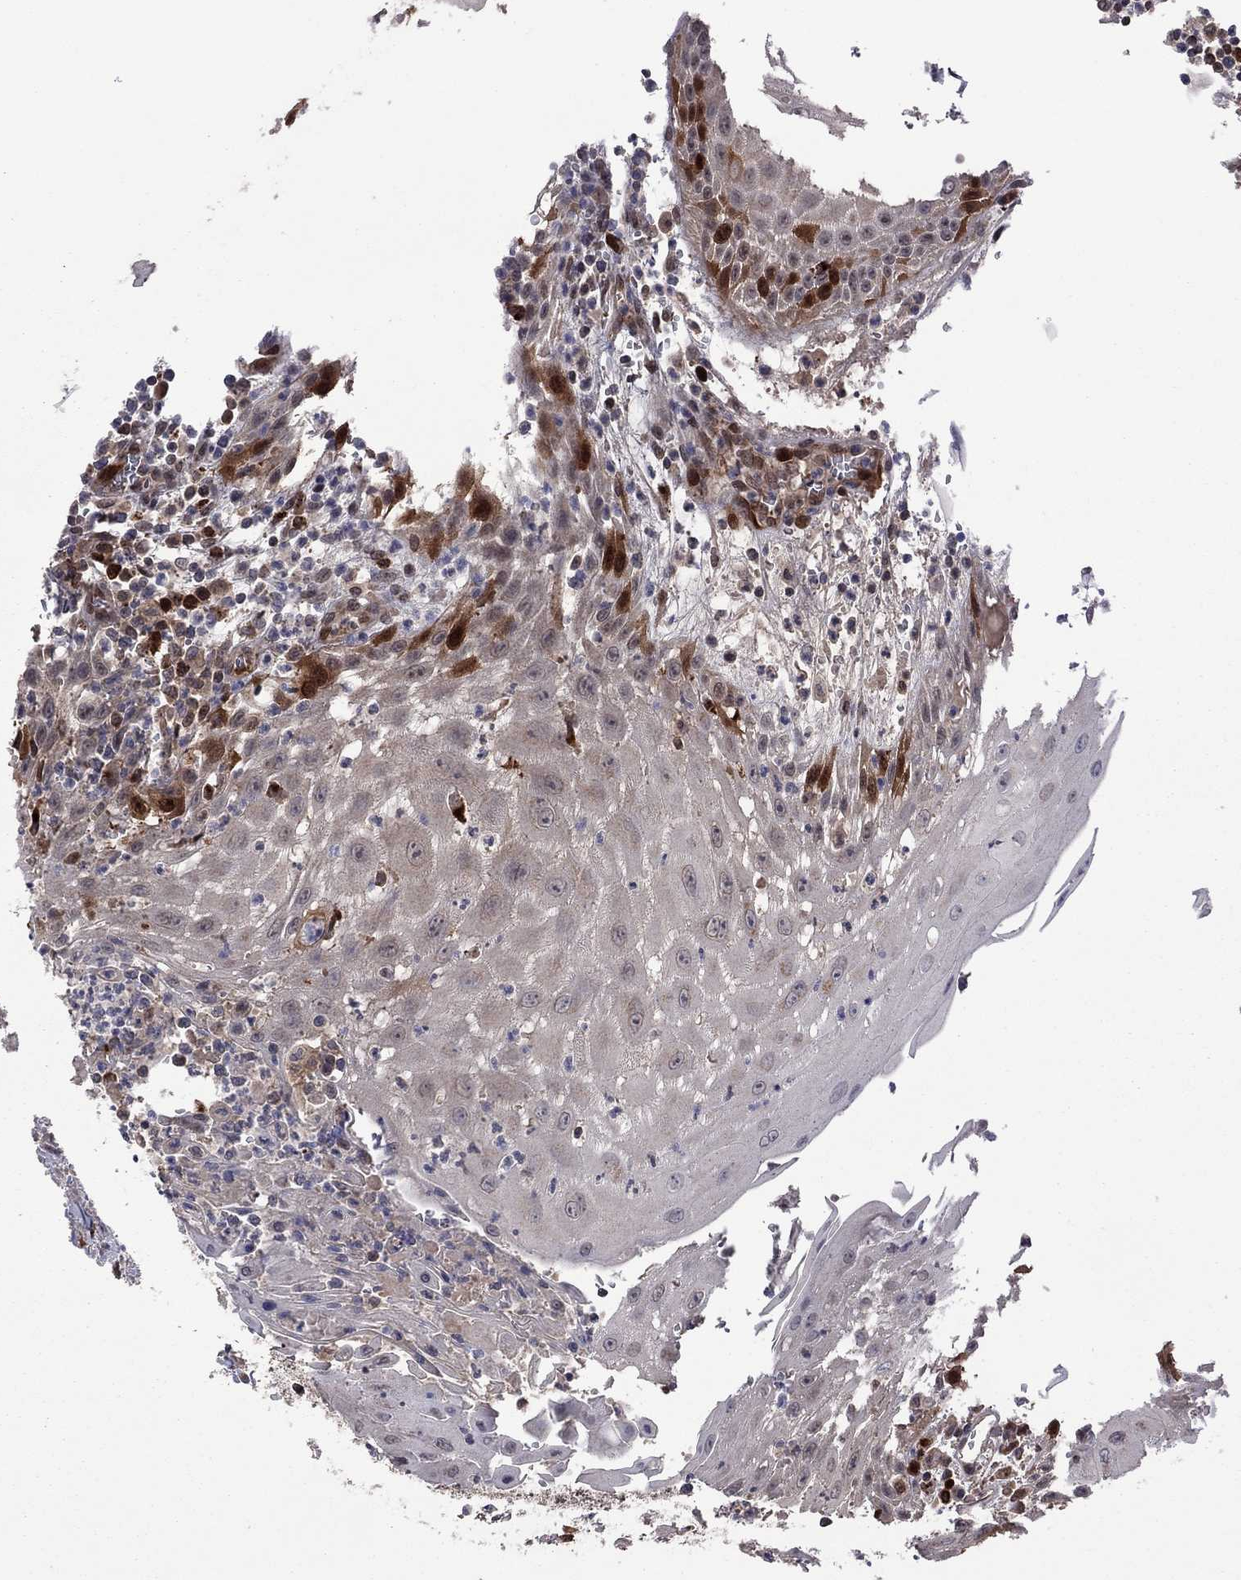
{"staining": {"intensity": "negative", "quantity": "none", "location": "none"}, "tissue": "head and neck cancer", "cell_type": "Tumor cells", "image_type": "cancer", "snomed": [{"axis": "morphology", "description": "Squamous cell carcinoma, NOS"}, {"axis": "topography", "description": "Oral tissue"}, {"axis": "topography", "description": "Head-Neck"}], "caption": "IHC of head and neck cancer shows no expression in tumor cells.", "gene": "GPAA1", "patient": {"sex": "male", "age": 58}}